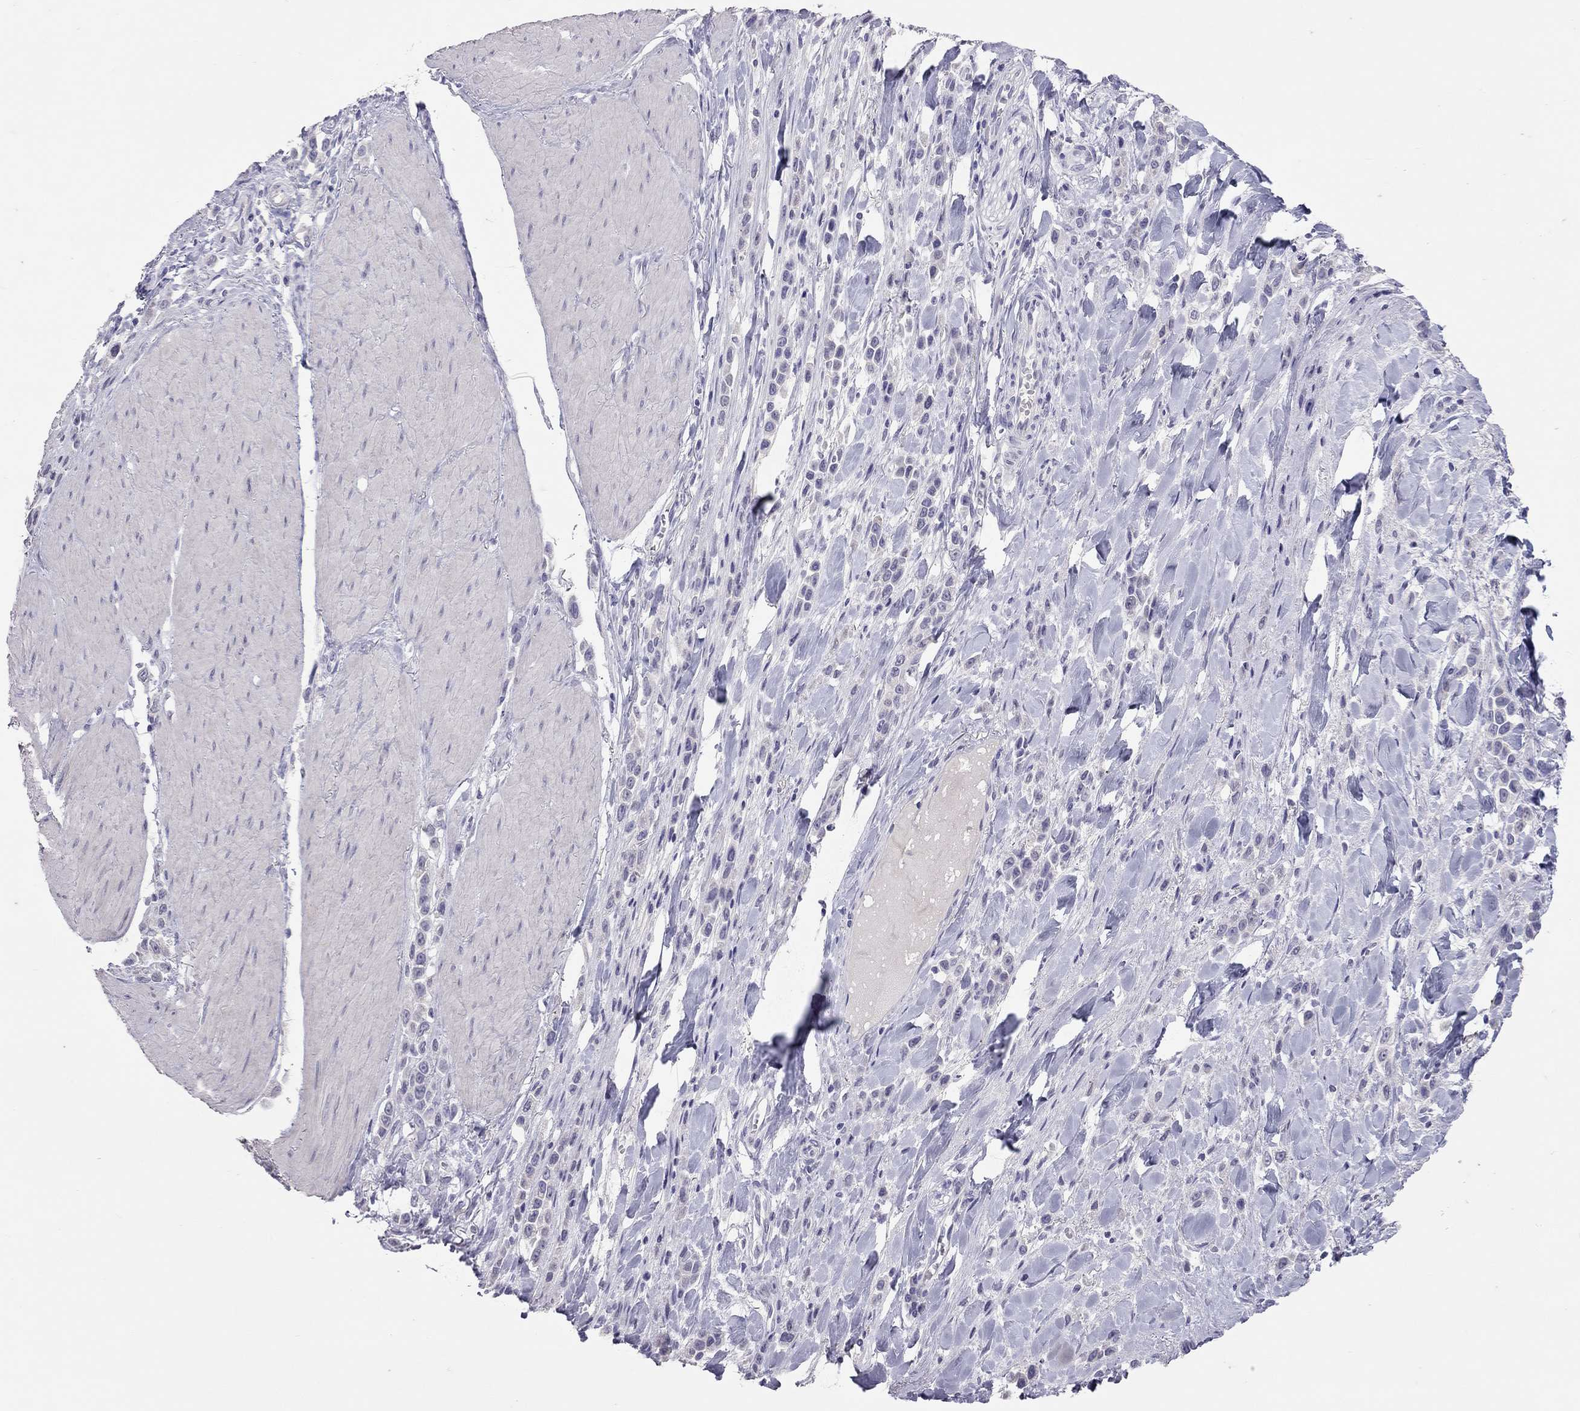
{"staining": {"intensity": "negative", "quantity": "none", "location": "none"}, "tissue": "stomach cancer", "cell_type": "Tumor cells", "image_type": "cancer", "snomed": [{"axis": "morphology", "description": "Adenocarcinoma, NOS"}, {"axis": "topography", "description": "Stomach"}], "caption": "Immunohistochemistry image of human stomach cancer stained for a protein (brown), which demonstrates no staining in tumor cells. Brightfield microscopy of immunohistochemistry stained with DAB (brown) and hematoxylin (blue), captured at high magnification.", "gene": "MUC16", "patient": {"sex": "male", "age": 47}}